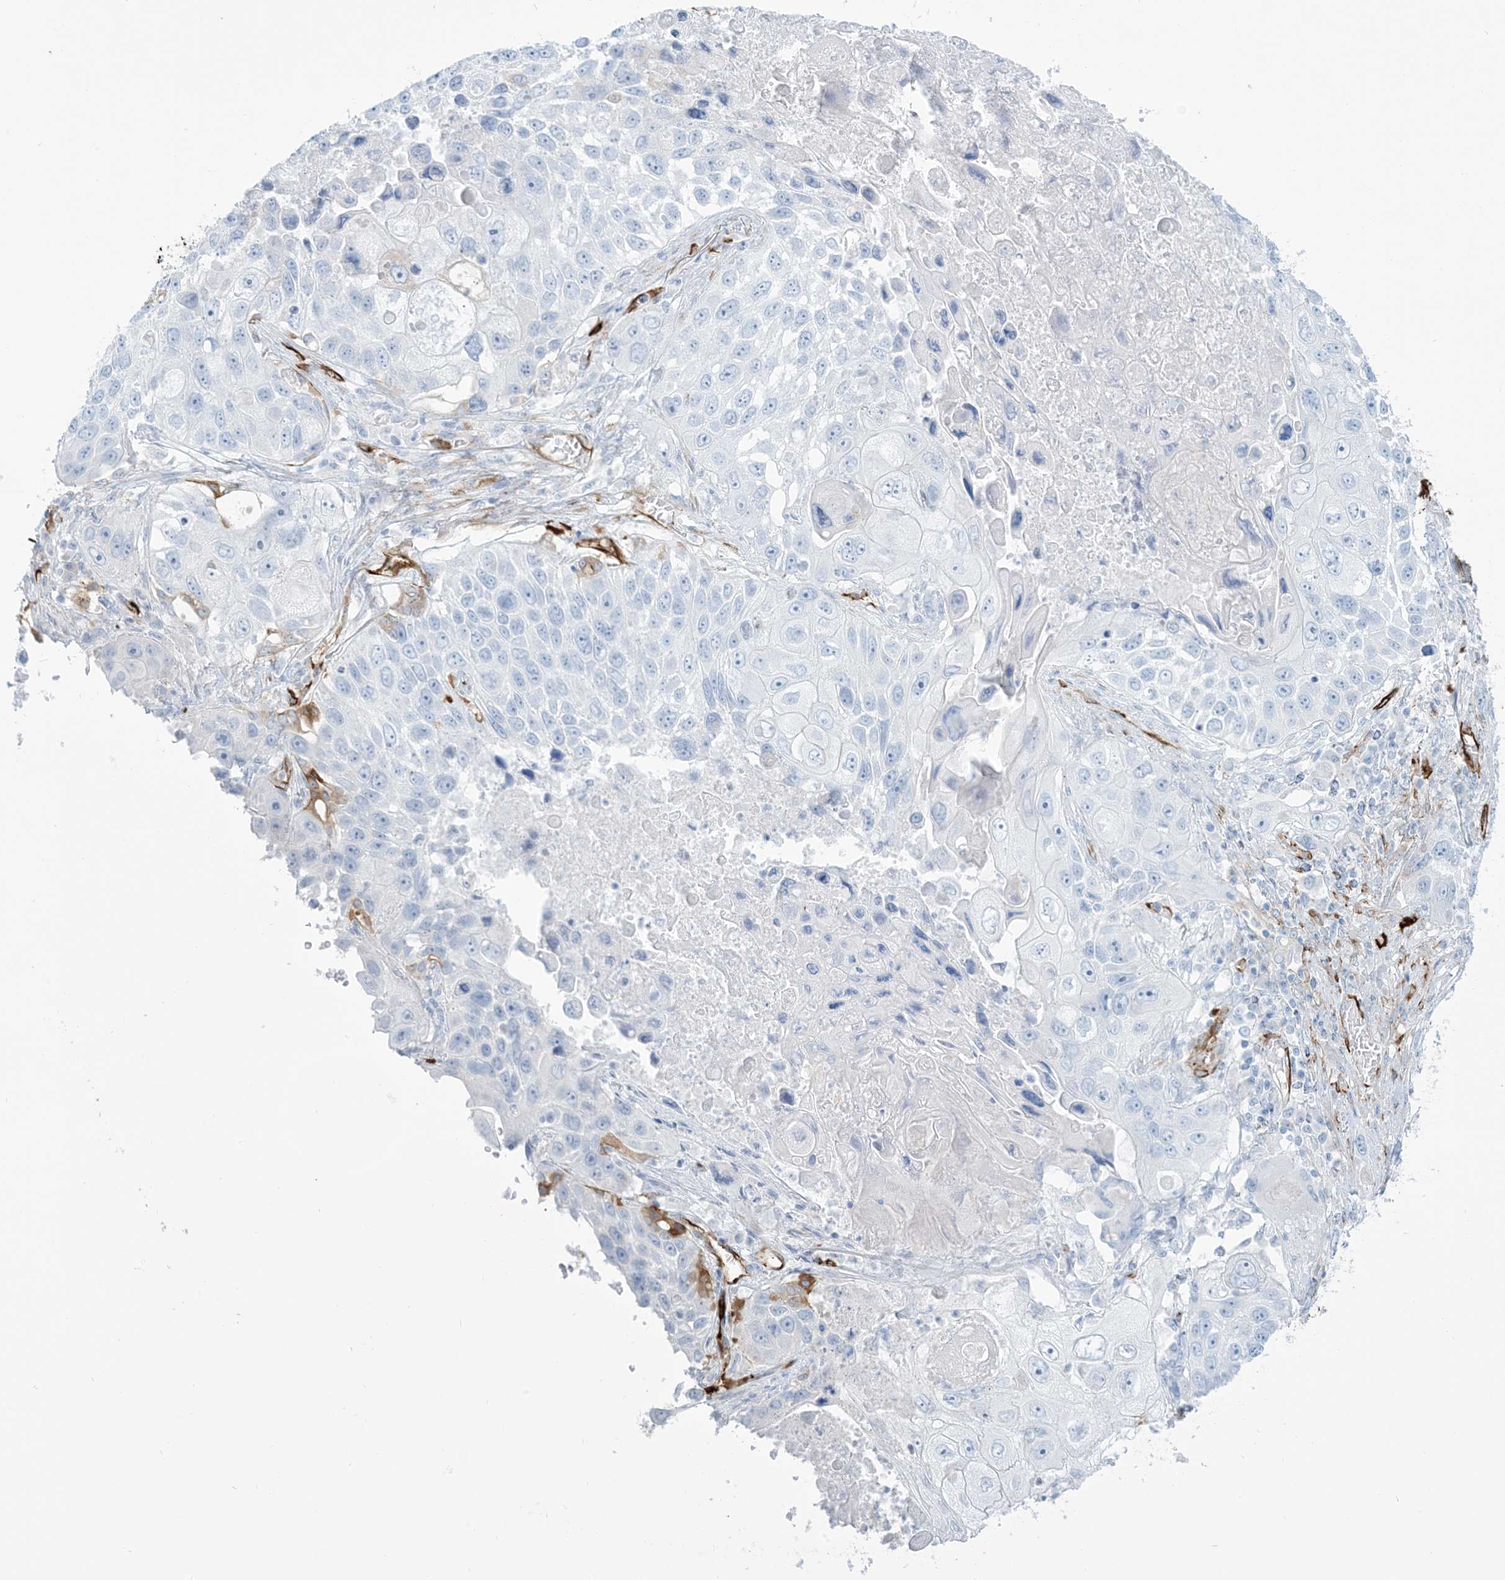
{"staining": {"intensity": "negative", "quantity": "none", "location": "none"}, "tissue": "lung cancer", "cell_type": "Tumor cells", "image_type": "cancer", "snomed": [{"axis": "morphology", "description": "Squamous cell carcinoma, NOS"}, {"axis": "topography", "description": "Lung"}], "caption": "The histopathology image exhibits no staining of tumor cells in squamous cell carcinoma (lung).", "gene": "EPS8L3", "patient": {"sex": "male", "age": 61}}